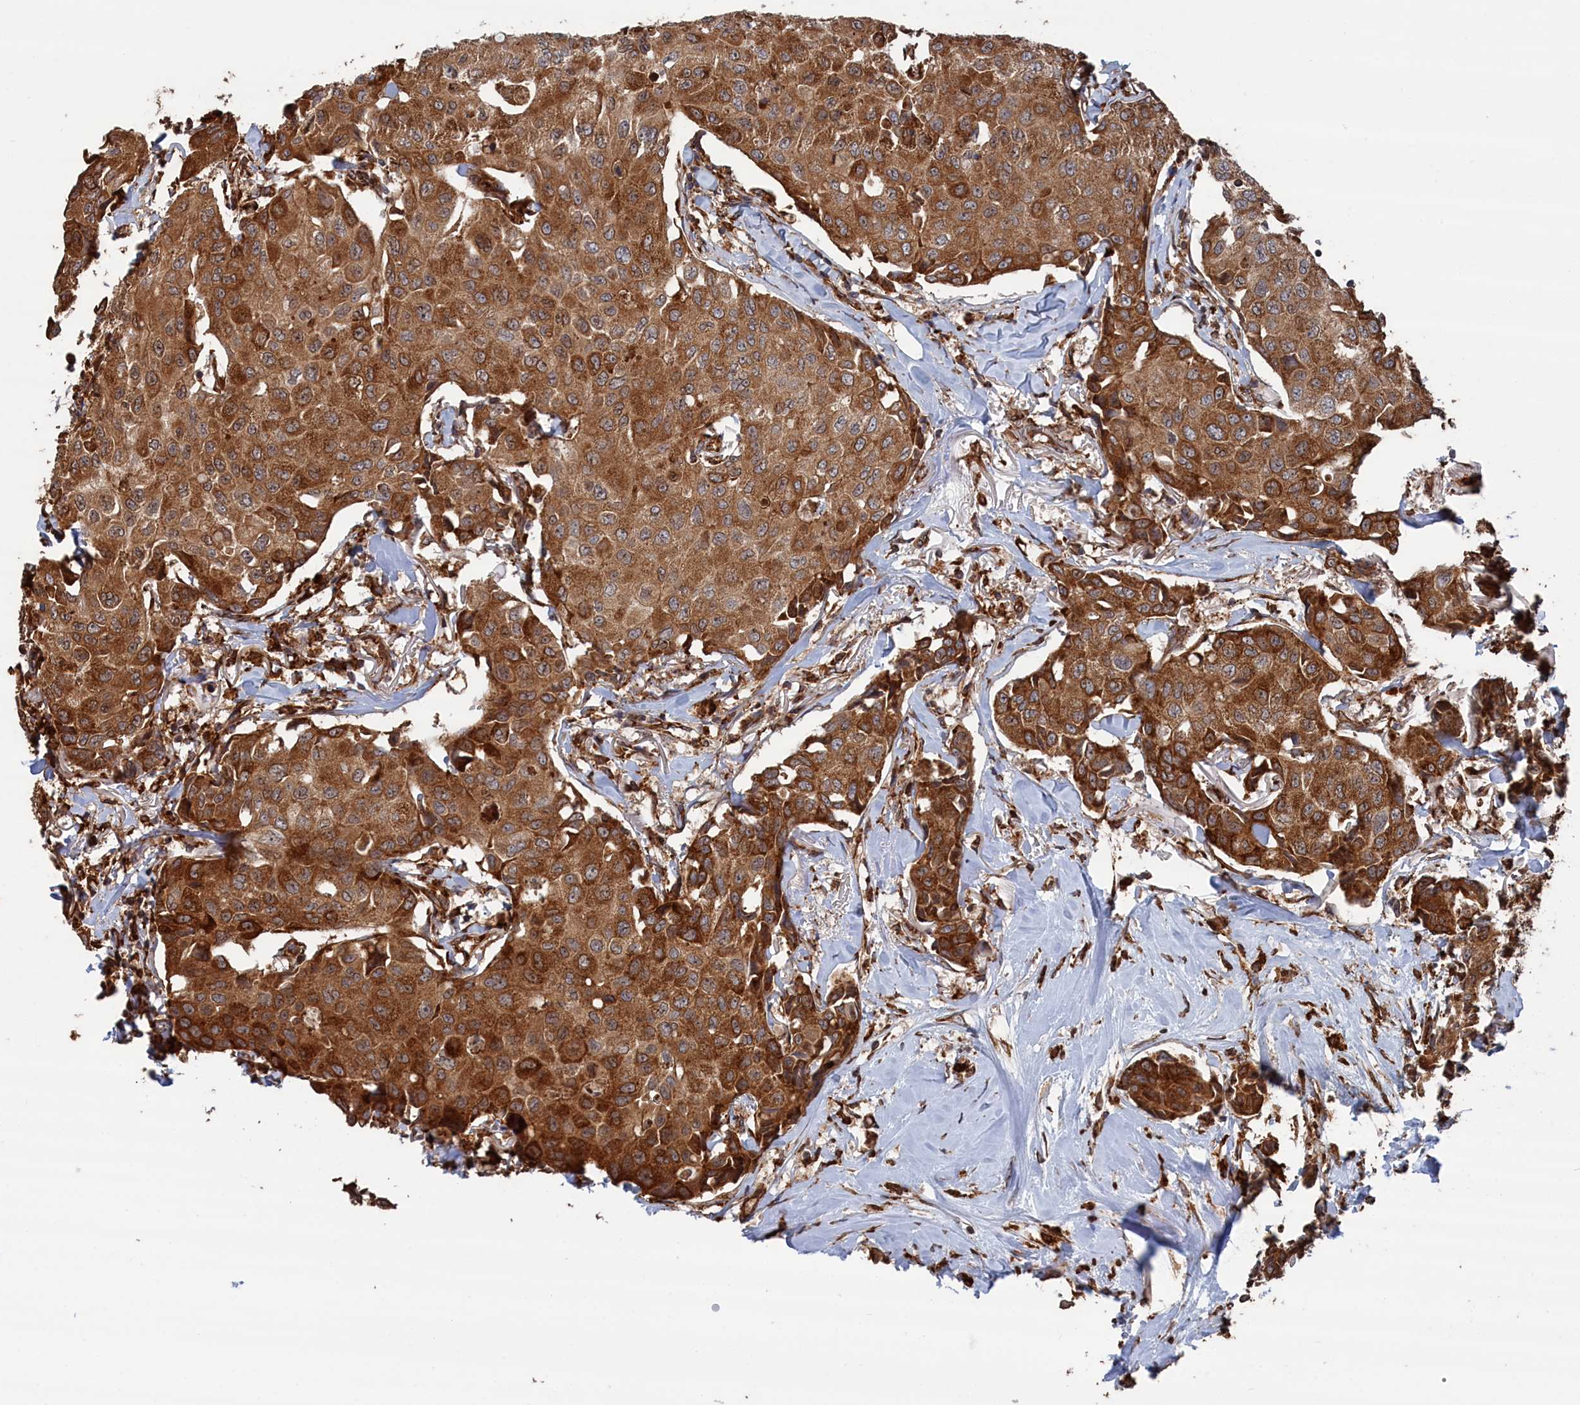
{"staining": {"intensity": "moderate", "quantity": ">75%", "location": "cytoplasmic/membranous"}, "tissue": "breast cancer", "cell_type": "Tumor cells", "image_type": "cancer", "snomed": [{"axis": "morphology", "description": "Duct carcinoma"}, {"axis": "topography", "description": "Breast"}], "caption": "Immunohistochemical staining of human infiltrating ductal carcinoma (breast) displays moderate cytoplasmic/membranous protein positivity in about >75% of tumor cells.", "gene": "BPIFB6", "patient": {"sex": "female", "age": 80}}